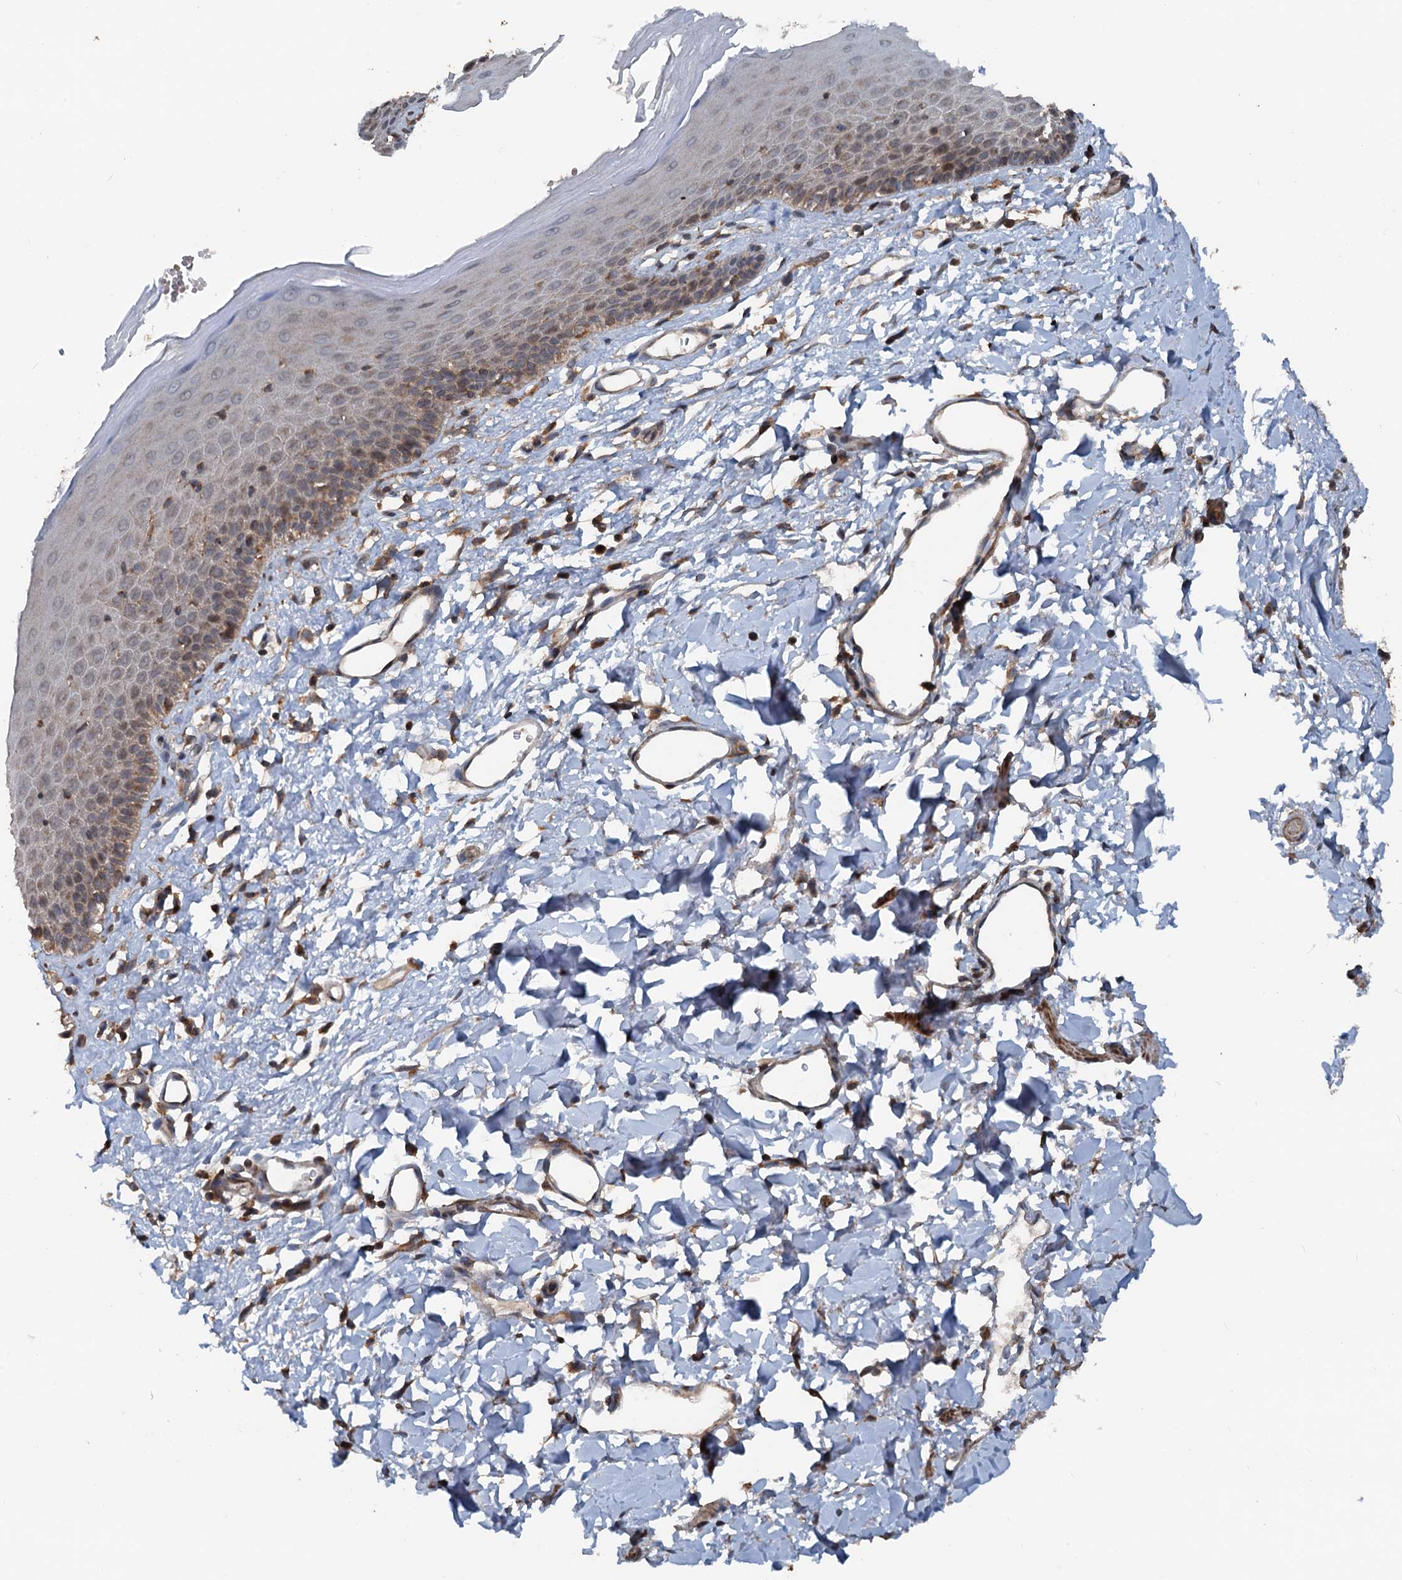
{"staining": {"intensity": "moderate", "quantity": "25%-75%", "location": "cytoplasmic/membranous"}, "tissue": "skin", "cell_type": "Epidermal cells", "image_type": "normal", "snomed": [{"axis": "morphology", "description": "Normal tissue, NOS"}, {"axis": "topography", "description": "Vulva"}], "caption": "Moderate cytoplasmic/membranous positivity for a protein is seen in about 25%-75% of epidermal cells of normal skin using immunohistochemistry.", "gene": "TEDC1", "patient": {"sex": "female", "age": 68}}